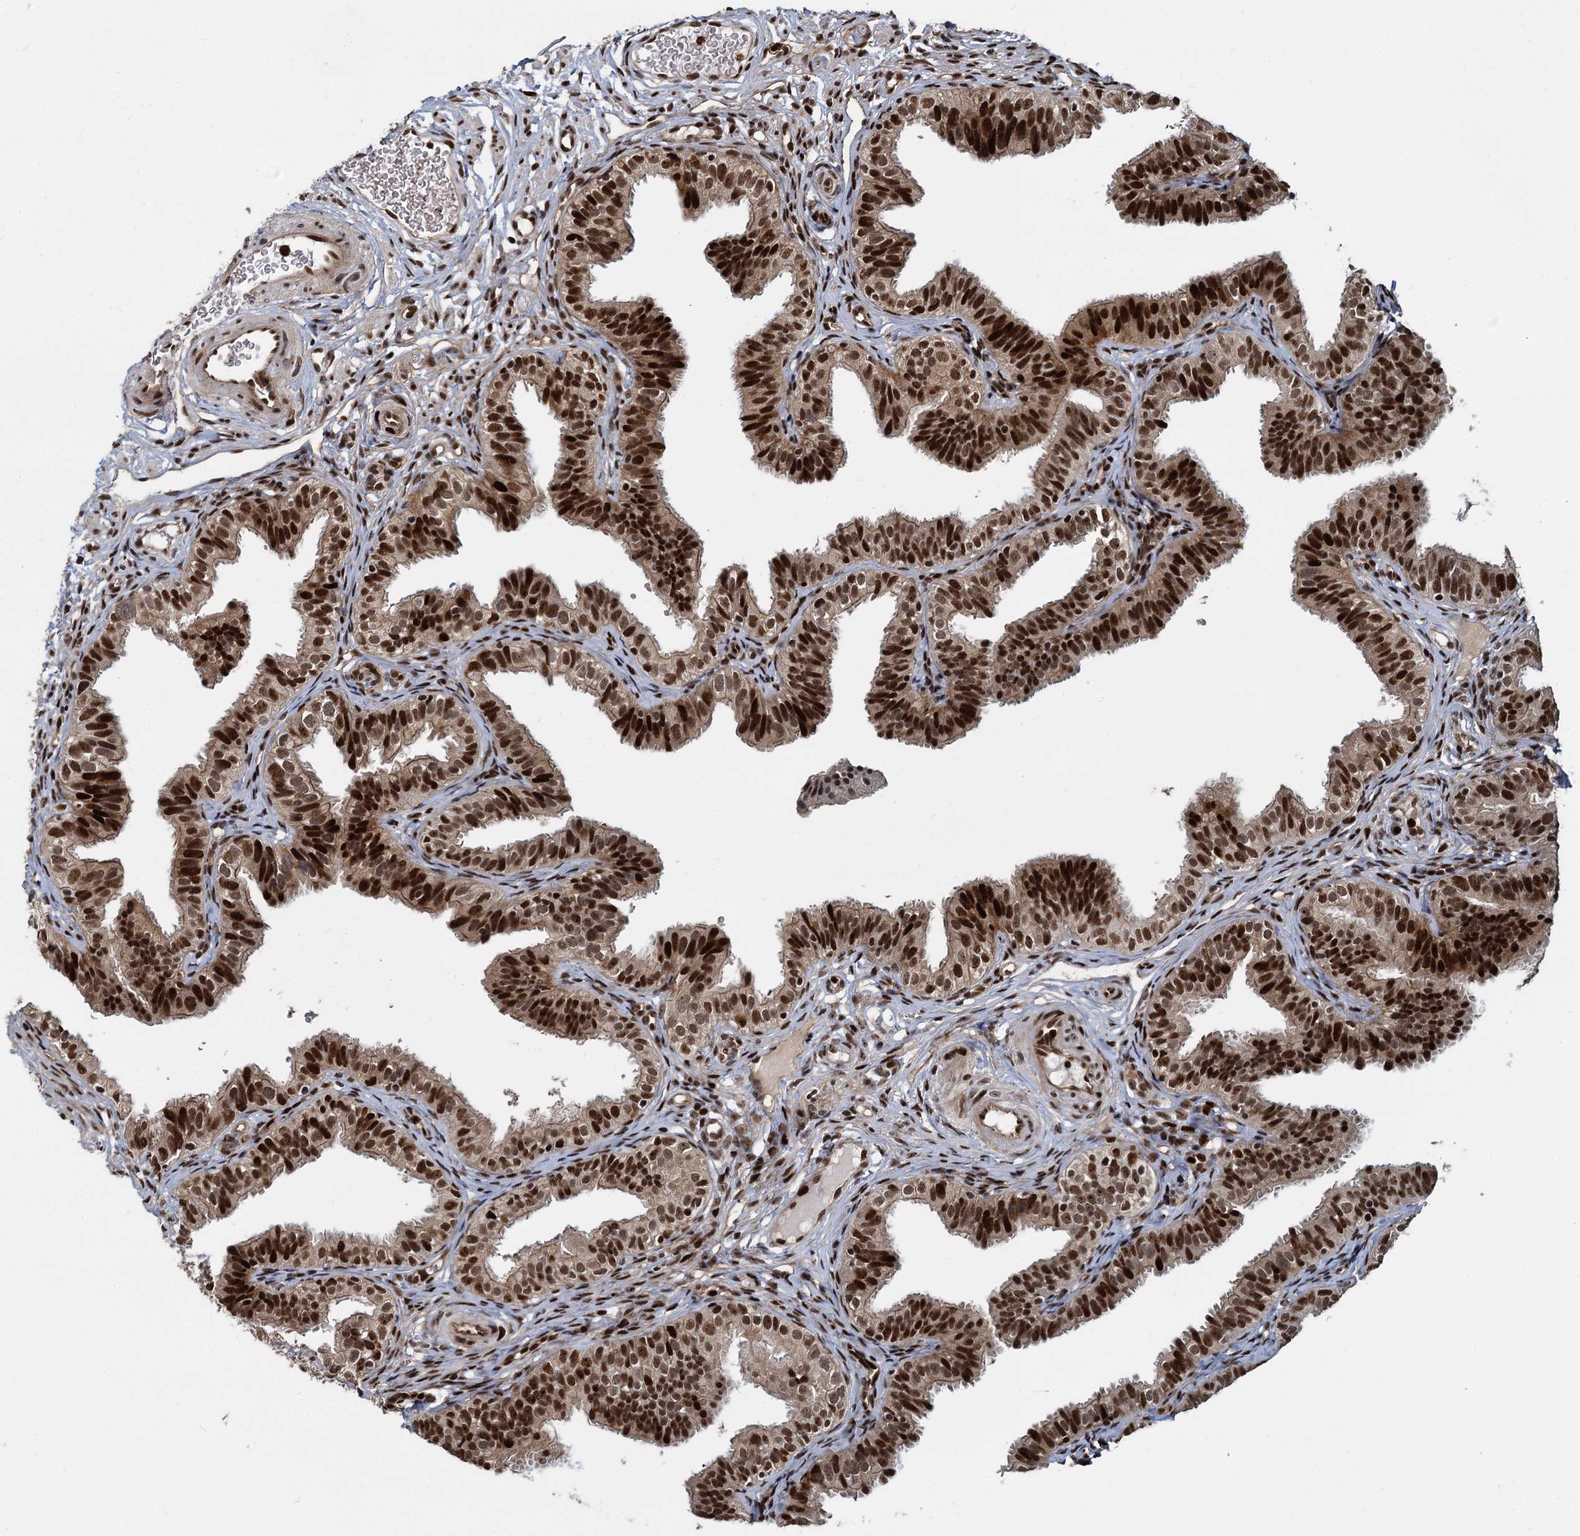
{"staining": {"intensity": "strong", "quantity": ">75%", "location": "nuclear"}, "tissue": "fallopian tube", "cell_type": "Glandular cells", "image_type": "normal", "snomed": [{"axis": "morphology", "description": "Normal tissue, NOS"}, {"axis": "topography", "description": "Fallopian tube"}], "caption": "Fallopian tube stained with IHC reveals strong nuclear positivity in approximately >75% of glandular cells.", "gene": "ANKRD49", "patient": {"sex": "female", "age": 35}}